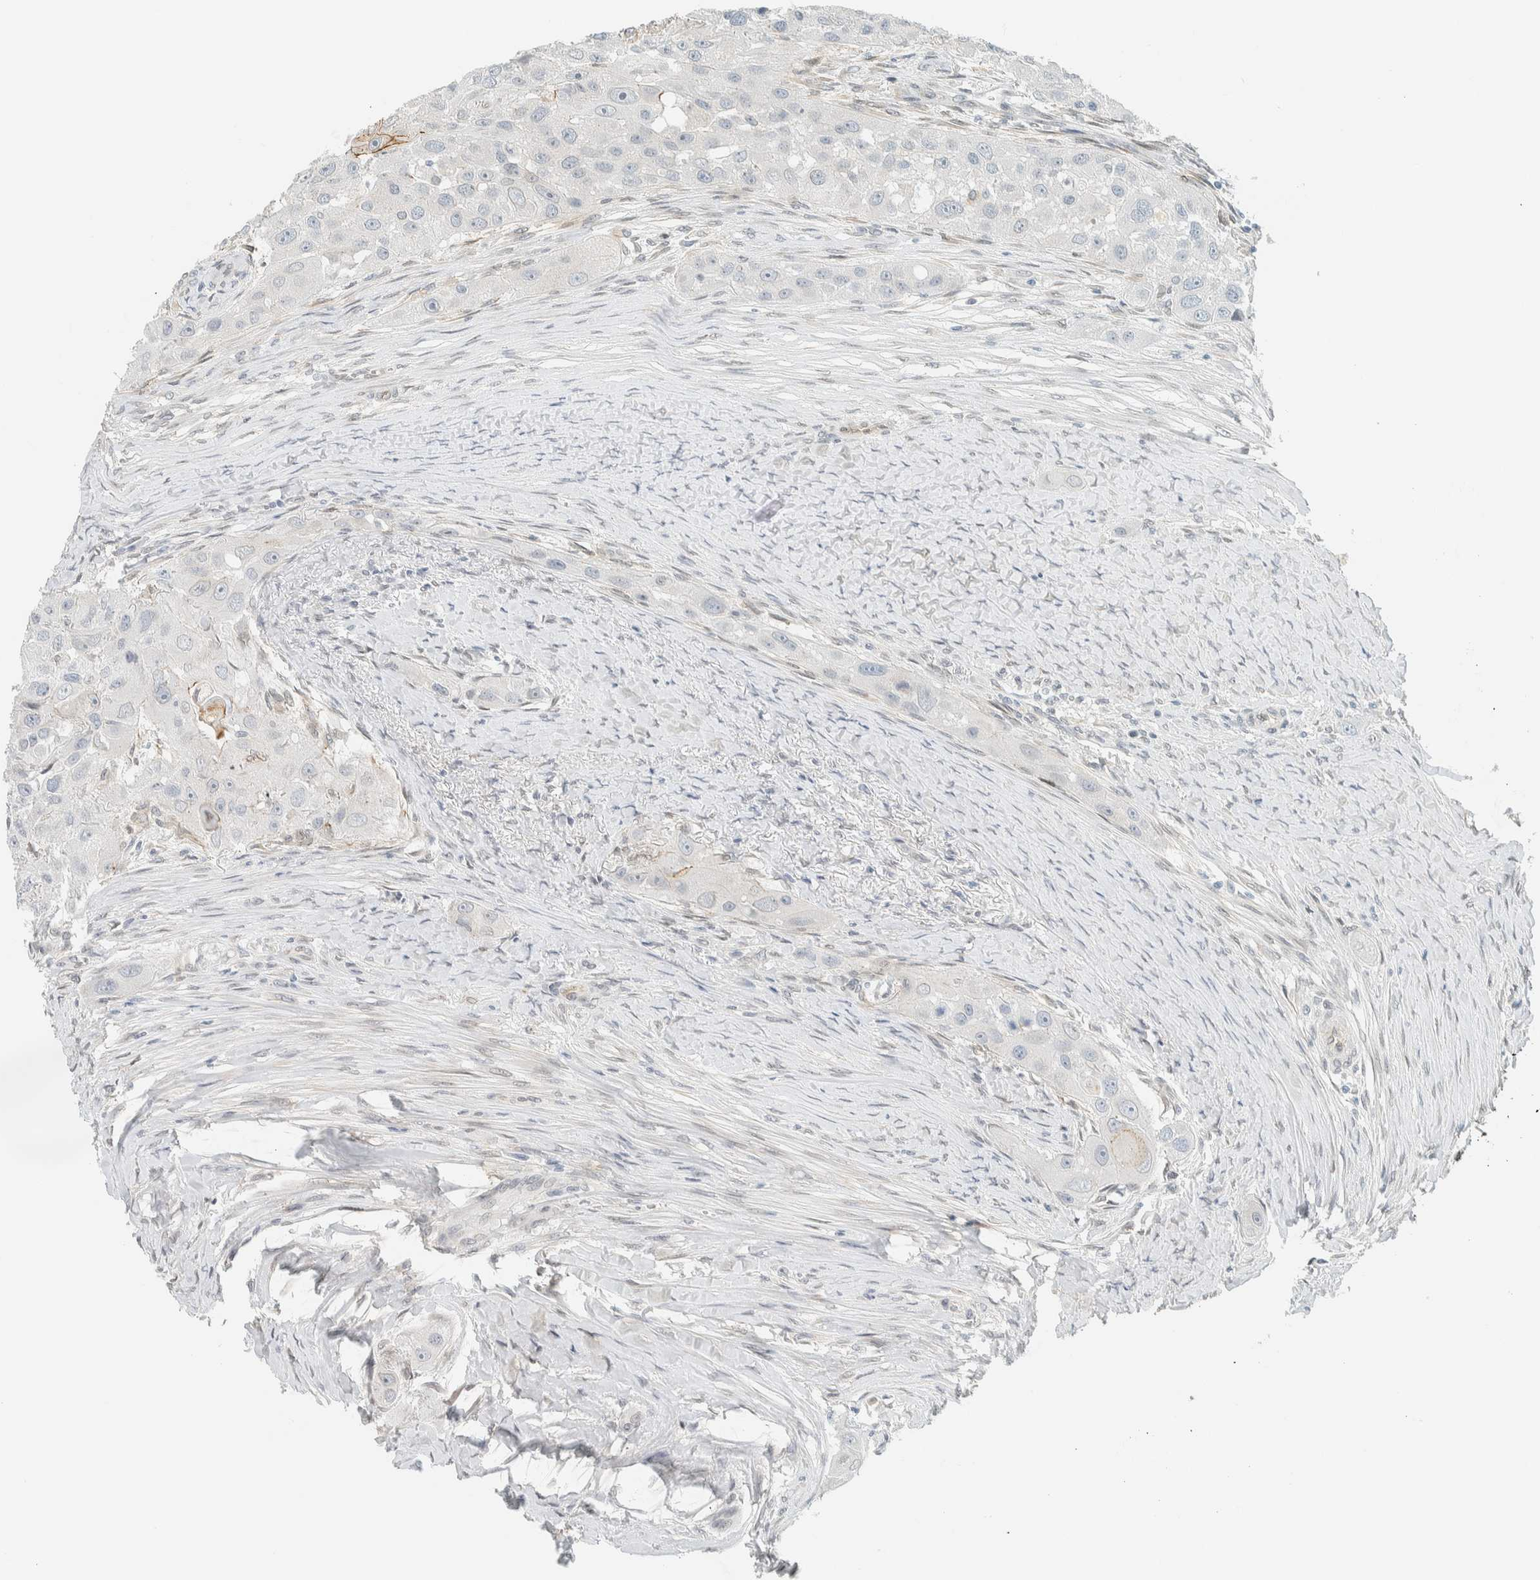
{"staining": {"intensity": "negative", "quantity": "none", "location": "none"}, "tissue": "head and neck cancer", "cell_type": "Tumor cells", "image_type": "cancer", "snomed": [{"axis": "morphology", "description": "Normal tissue, NOS"}, {"axis": "morphology", "description": "Squamous cell carcinoma, NOS"}, {"axis": "topography", "description": "Skeletal muscle"}, {"axis": "topography", "description": "Head-Neck"}], "caption": "The photomicrograph displays no staining of tumor cells in head and neck cancer. (DAB immunohistochemistry (IHC) with hematoxylin counter stain).", "gene": "C1QTNF12", "patient": {"sex": "male", "age": 51}}